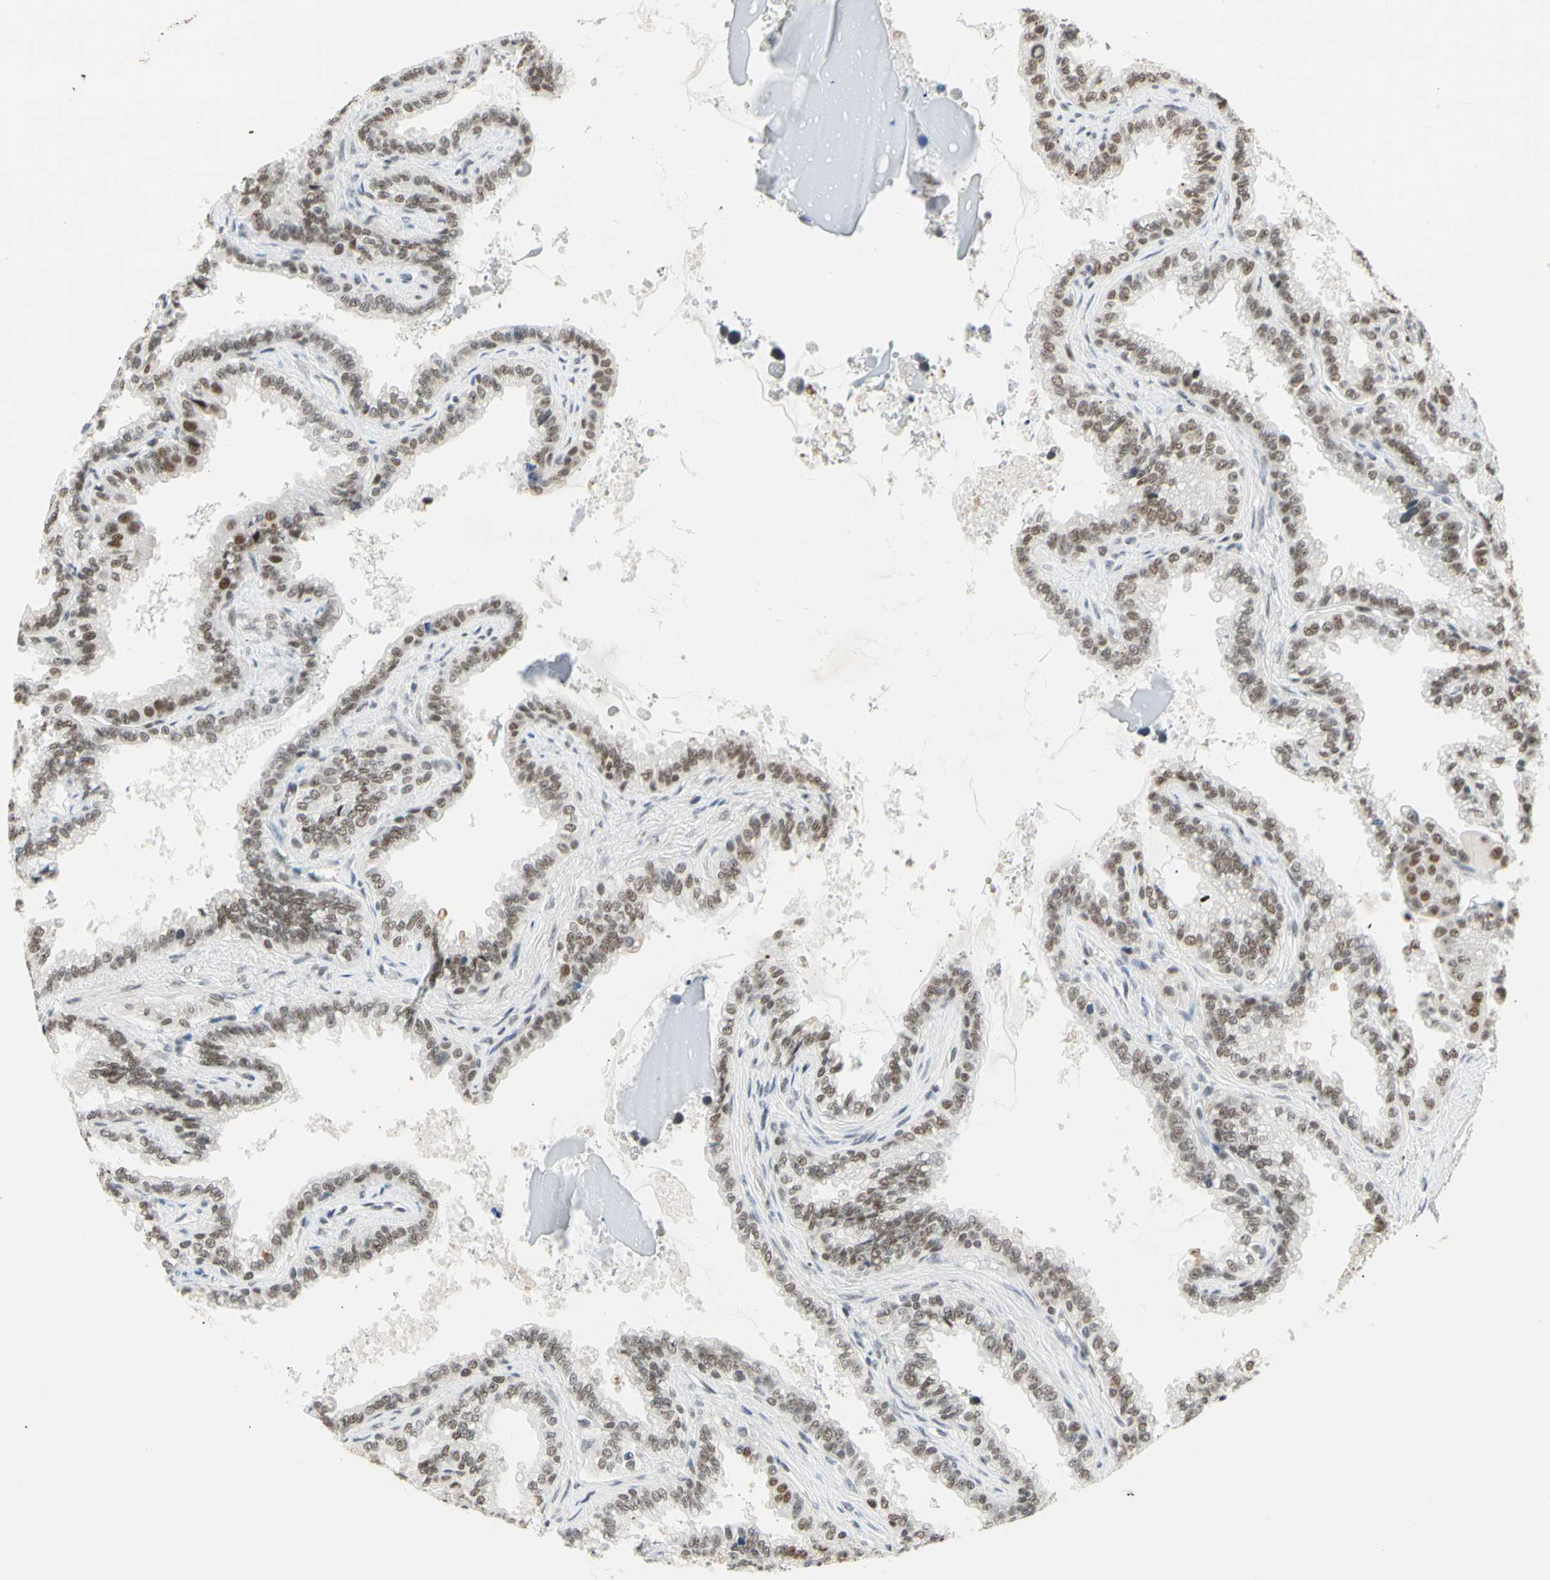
{"staining": {"intensity": "strong", "quantity": ">75%", "location": "nuclear"}, "tissue": "seminal vesicle", "cell_type": "Glandular cells", "image_type": "normal", "snomed": [{"axis": "morphology", "description": "Normal tissue, NOS"}, {"axis": "topography", "description": "Seminal veicle"}], "caption": "DAB (3,3'-diaminobenzidine) immunohistochemical staining of normal human seminal vesicle reveals strong nuclear protein staining in approximately >75% of glandular cells.", "gene": "ZSCAN16", "patient": {"sex": "male", "age": 46}}